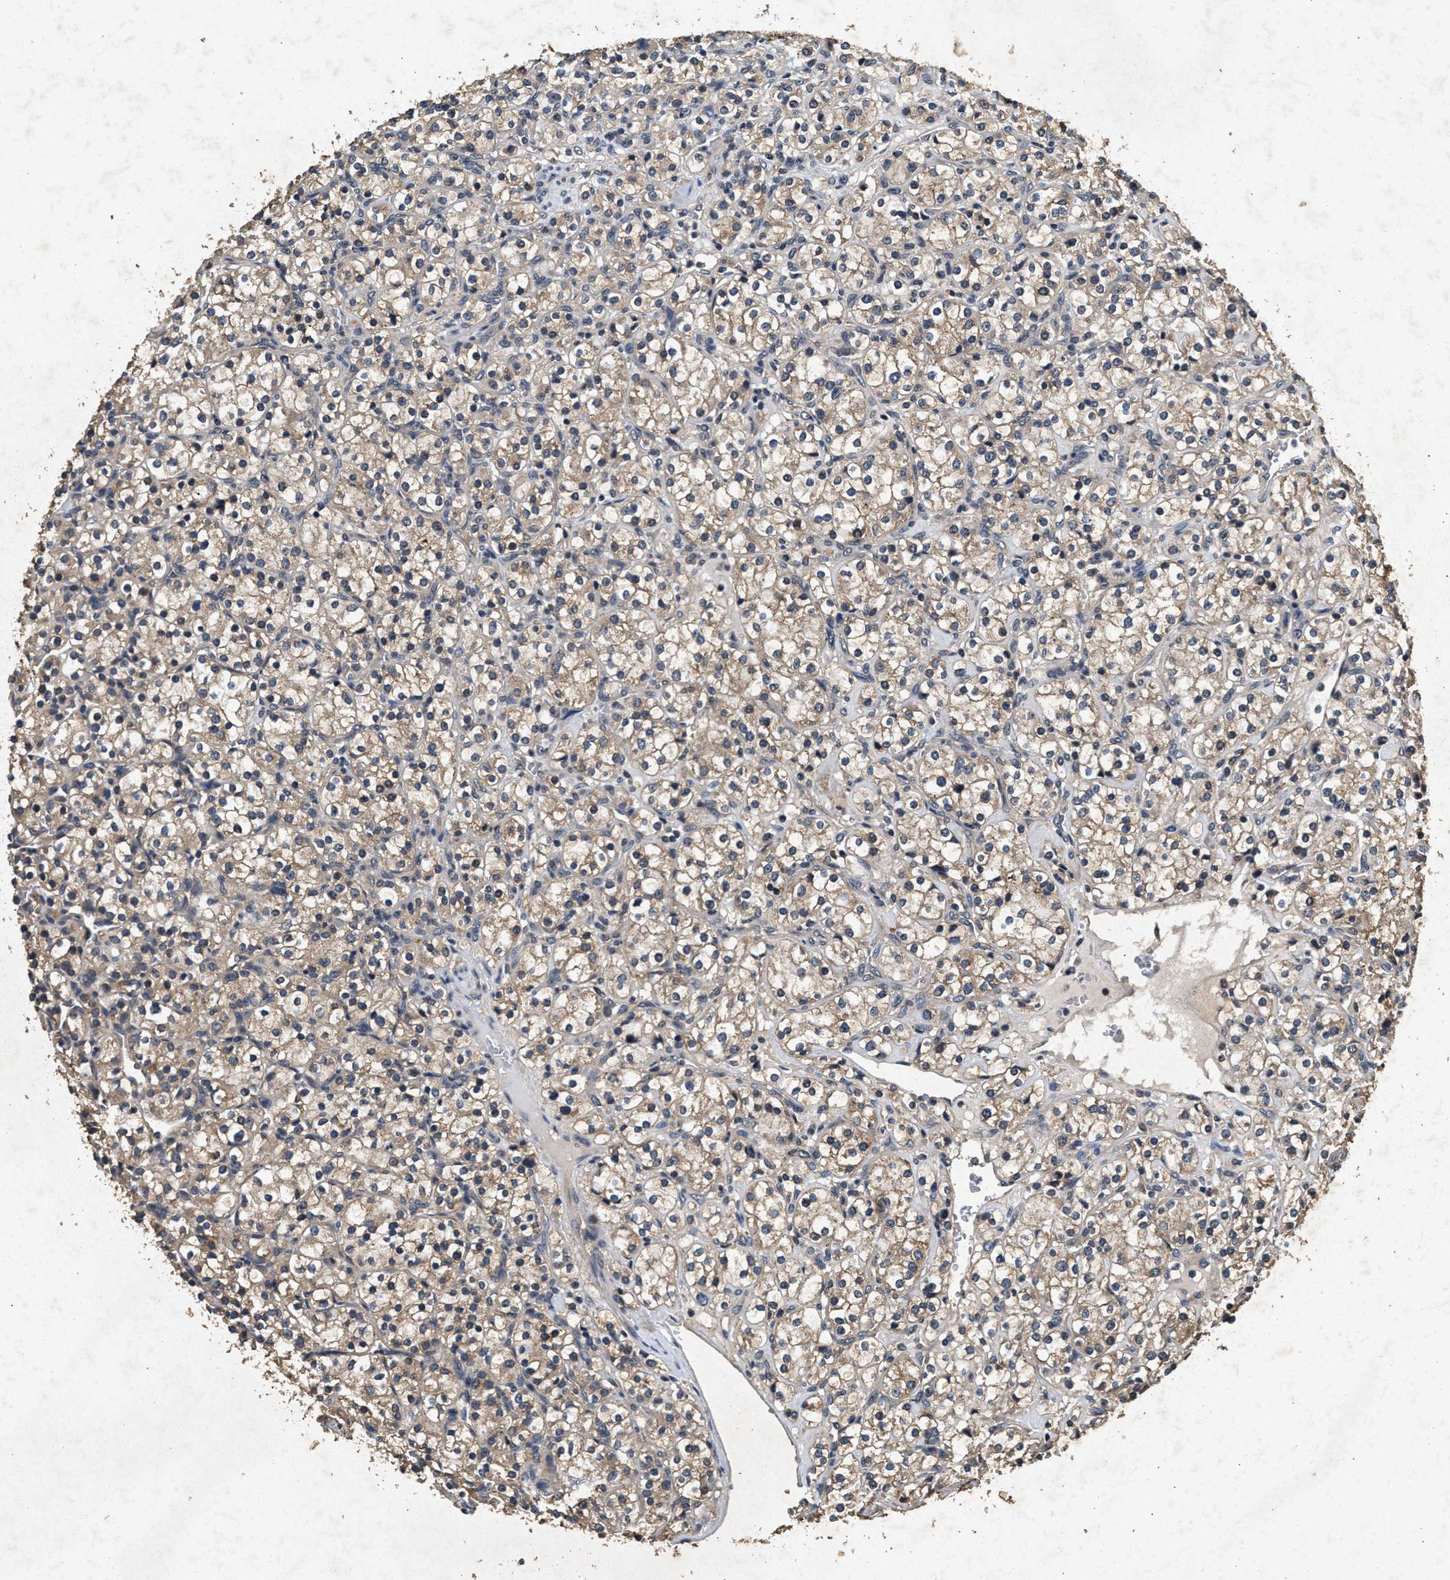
{"staining": {"intensity": "weak", "quantity": ">75%", "location": "cytoplasmic/membranous"}, "tissue": "renal cancer", "cell_type": "Tumor cells", "image_type": "cancer", "snomed": [{"axis": "morphology", "description": "Adenocarcinoma, NOS"}, {"axis": "topography", "description": "Kidney"}], "caption": "Adenocarcinoma (renal) stained with DAB immunohistochemistry (IHC) reveals low levels of weak cytoplasmic/membranous staining in about >75% of tumor cells. The staining was performed using DAB to visualize the protein expression in brown, while the nuclei were stained in blue with hematoxylin (Magnification: 20x).", "gene": "PPP1CC", "patient": {"sex": "male", "age": 77}}